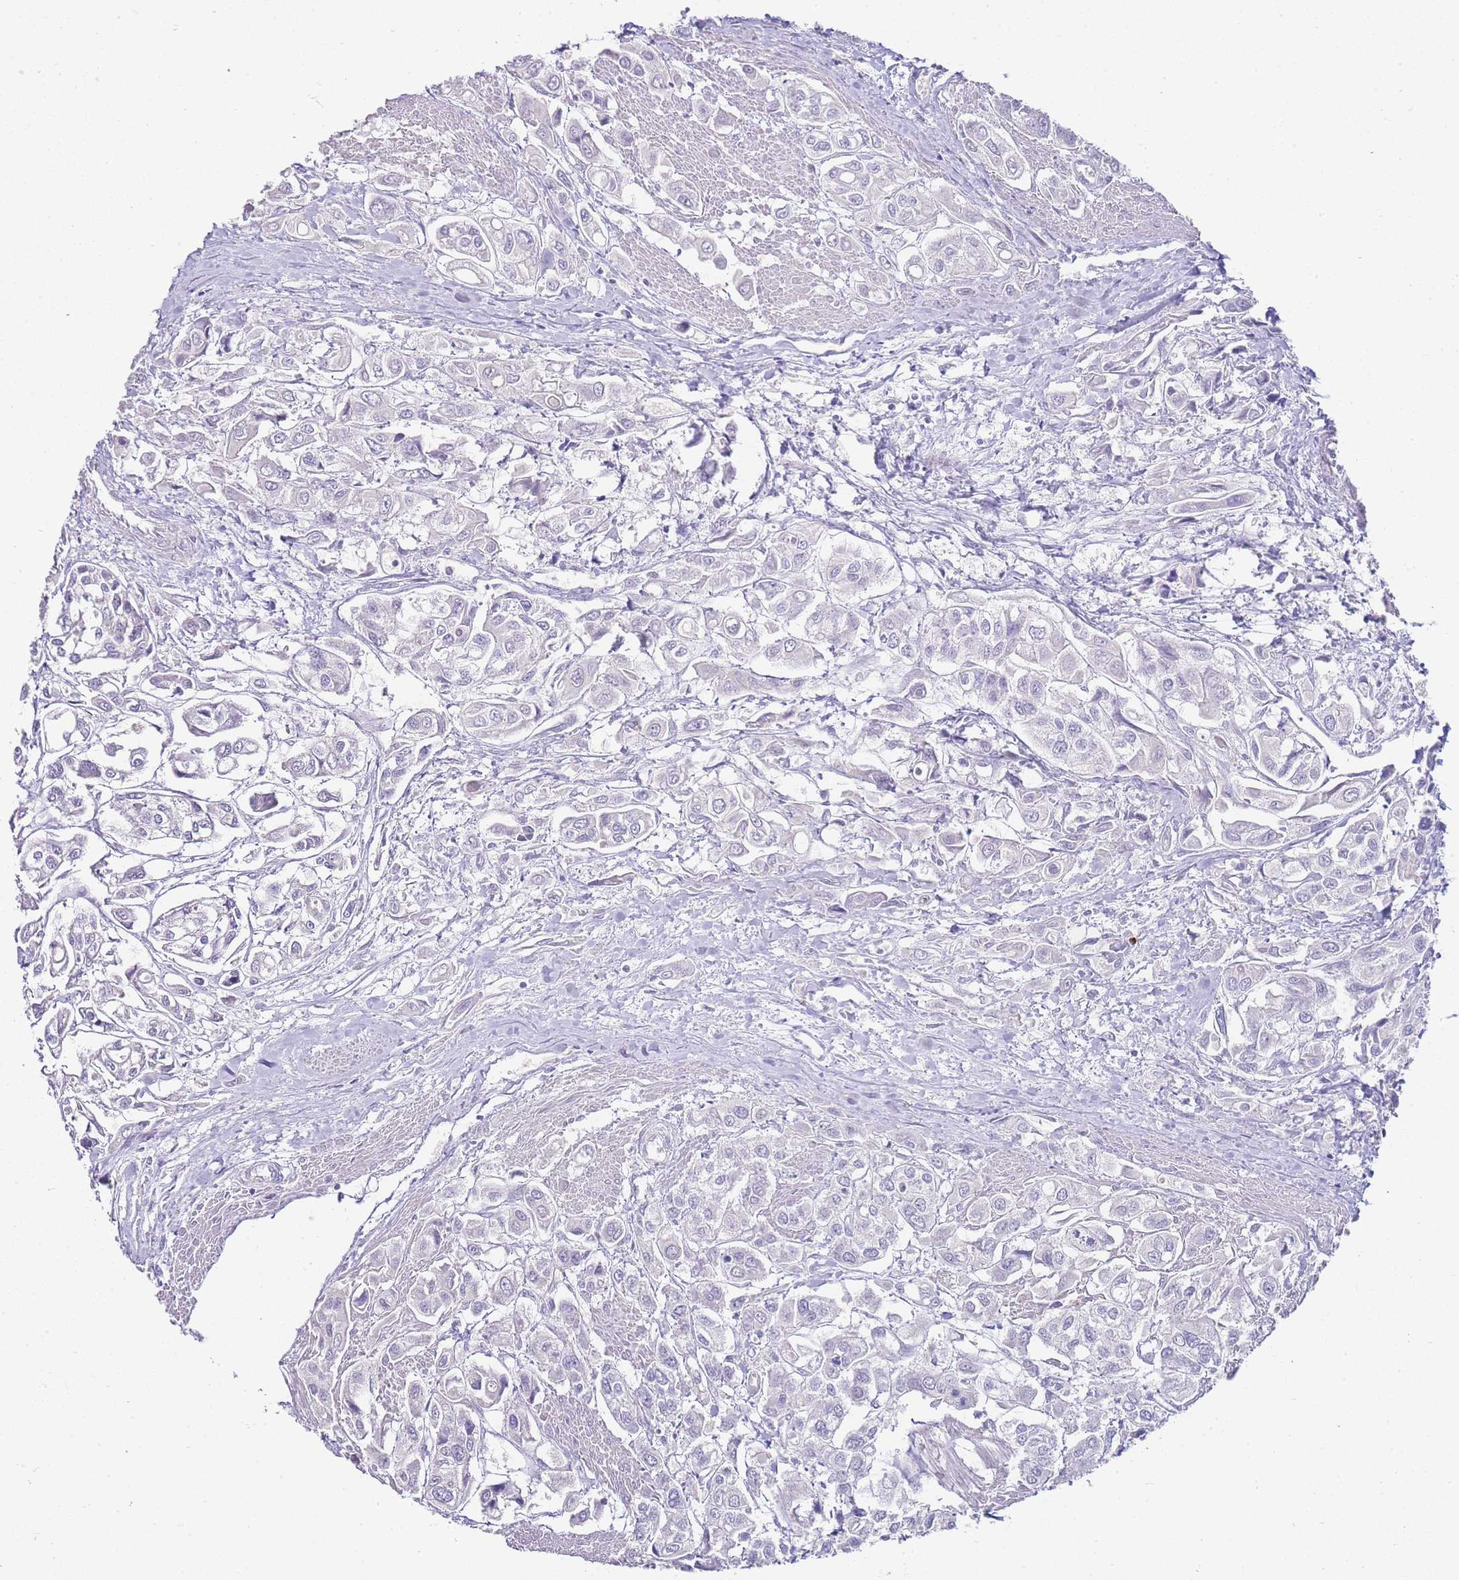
{"staining": {"intensity": "negative", "quantity": "none", "location": "none"}, "tissue": "urothelial cancer", "cell_type": "Tumor cells", "image_type": "cancer", "snomed": [{"axis": "morphology", "description": "Urothelial carcinoma, High grade"}, {"axis": "topography", "description": "Urinary bladder"}], "caption": "This is an immunohistochemistry micrograph of urothelial carcinoma (high-grade). There is no staining in tumor cells.", "gene": "DPP4", "patient": {"sex": "male", "age": 67}}